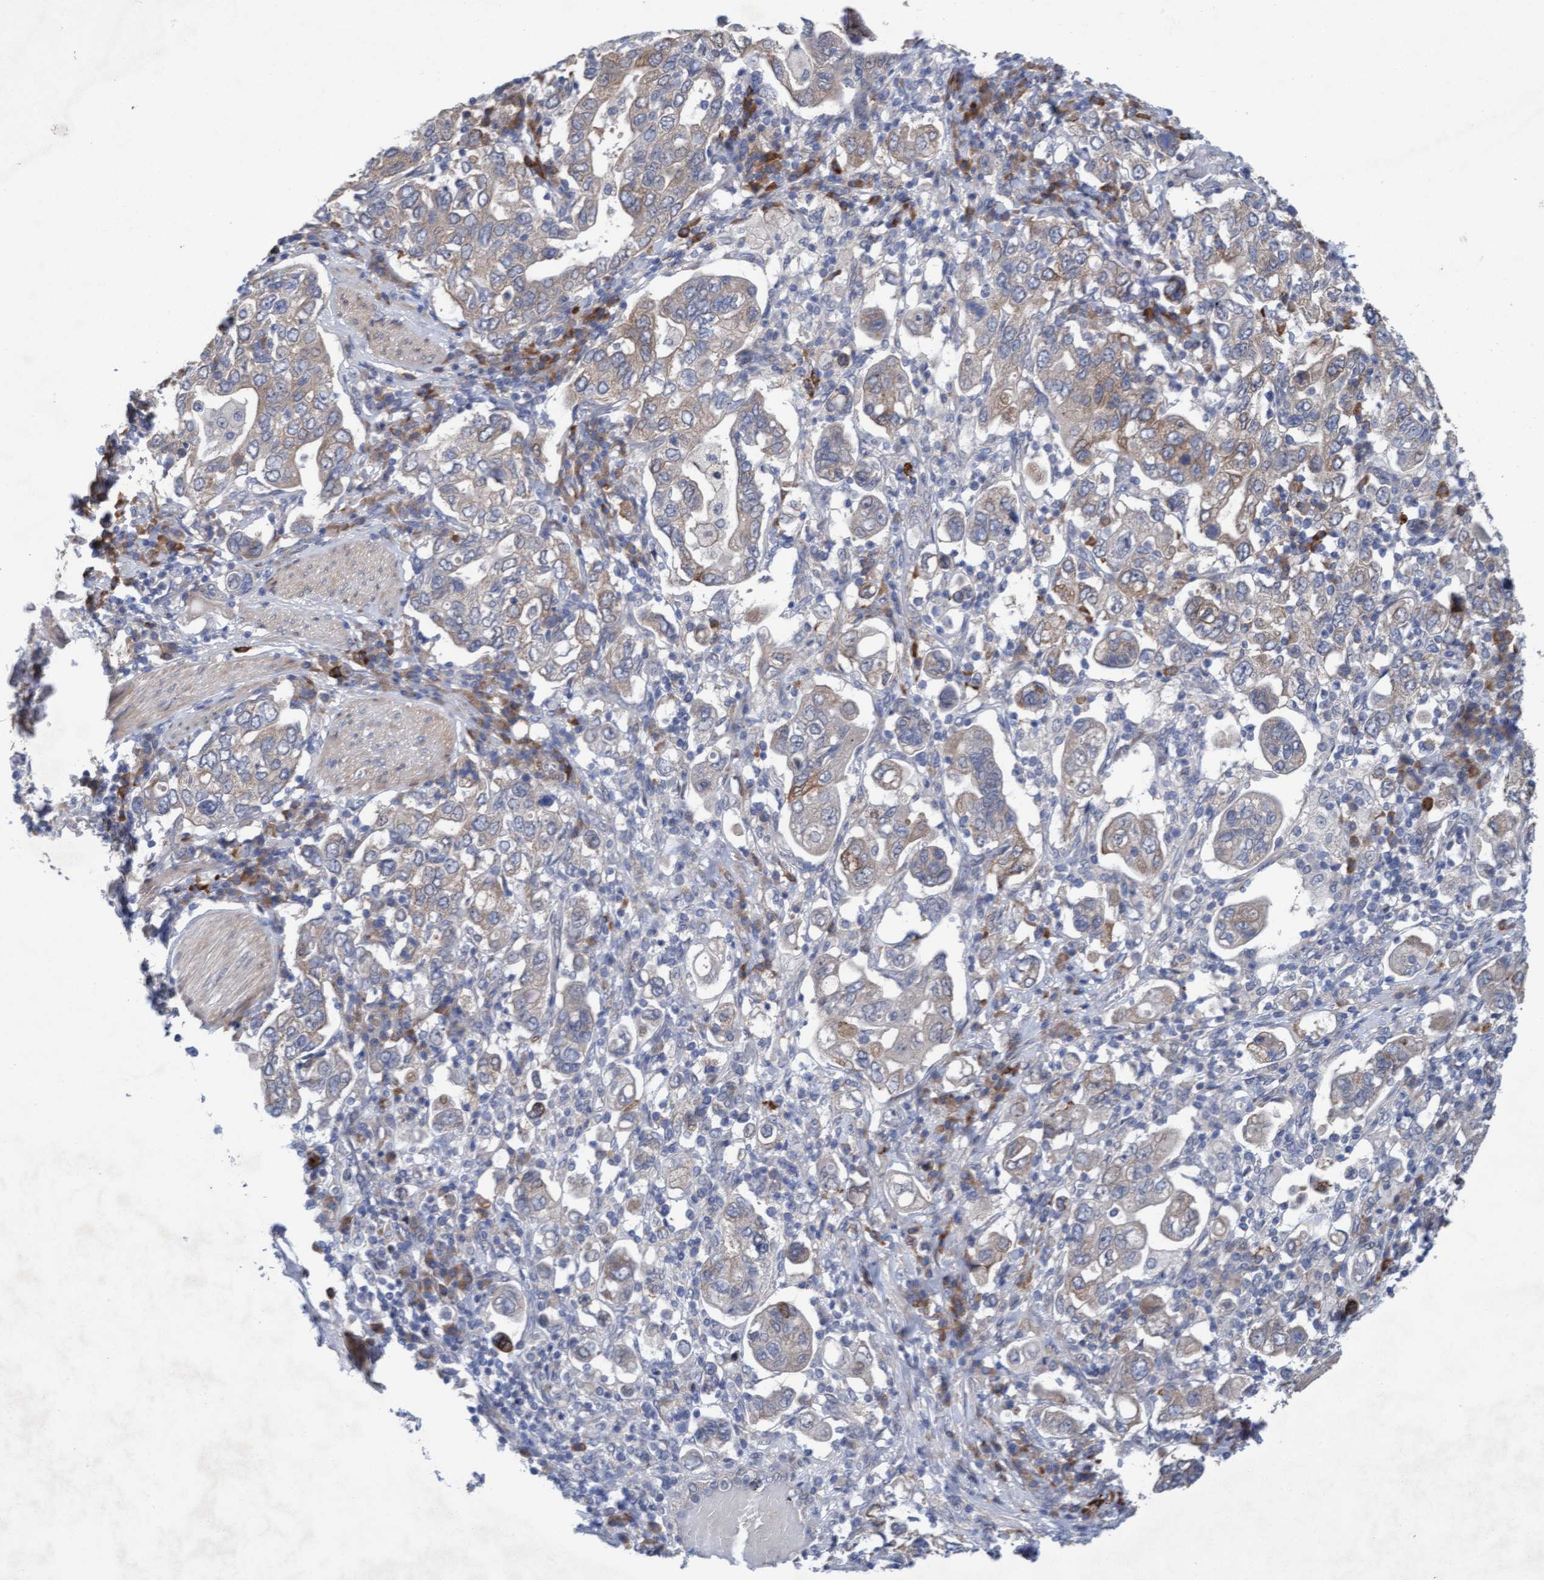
{"staining": {"intensity": "moderate", "quantity": "<25%", "location": "cytoplasmic/membranous"}, "tissue": "stomach cancer", "cell_type": "Tumor cells", "image_type": "cancer", "snomed": [{"axis": "morphology", "description": "Adenocarcinoma, NOS"}, {"axis": "topography", "description": "Stomach, upper"}], "caption": "A brown stain shows moderate cytoplasmic/membranous staining of a protein in human adenocarcinoma (stomach) tumor cells.", "gene": "PLCD1", "patient": {"sex": "male", "age": 62}}